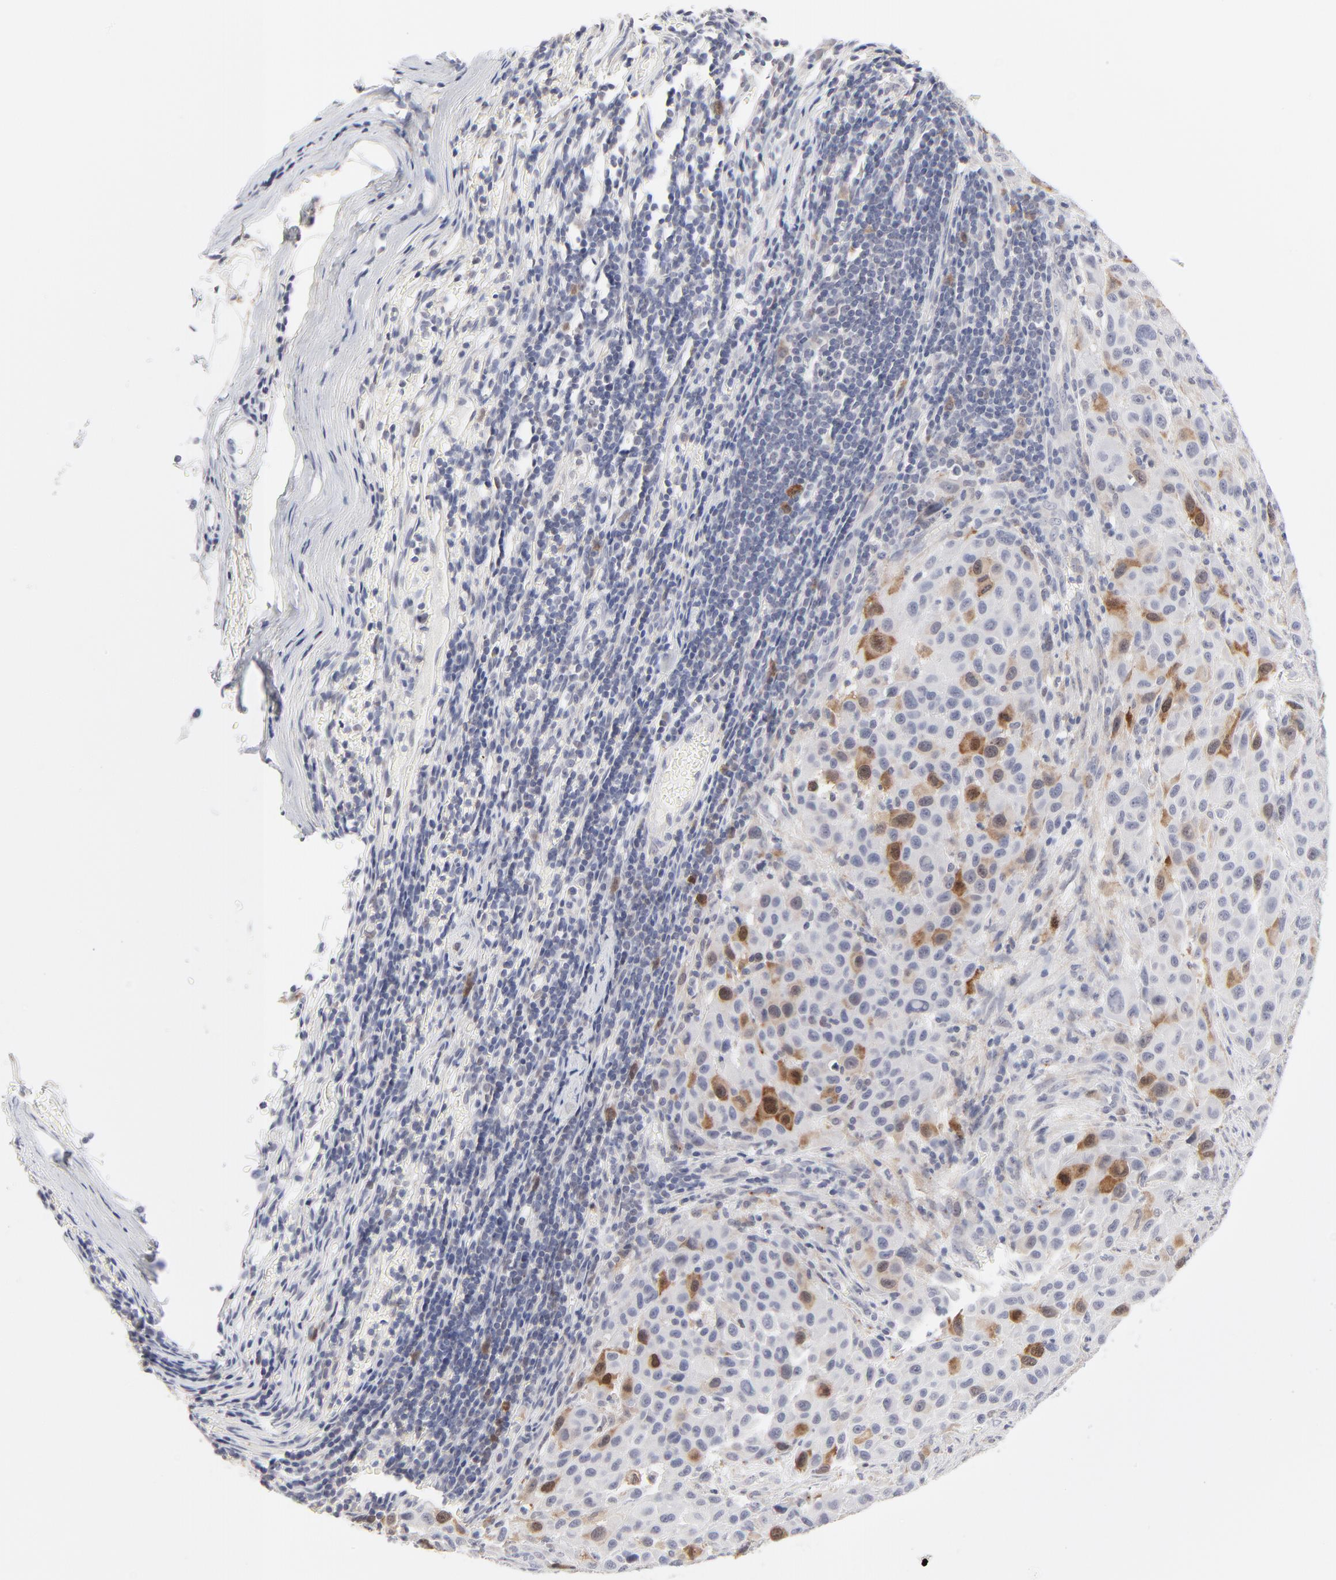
{"staining": {"intensity": "moderate", "quantity": "<25%", "location": "cytoplasmic/membranous,nuclear"}, "tissue": "melanoma", "cell_type": "Tumor cells", "image_type": "cancer", "snomed": [{"axis": "morphology", "description": "Malignant melanoma, Metastatic site"}, {"axis": "topography", "description": "Lymph node"}], "caption": "Immunohistochemical staining of human melanoma shows low levels of moderate cytoplasmic/membranous and nuclear staining in approximately <25% of tumor cells. (DAB (3,3'-diaminobenzidine) IHC with brightfield microscopy, high magnification).", "gene": "AURKA", "patient": {"sex": "male", "age": 61}}